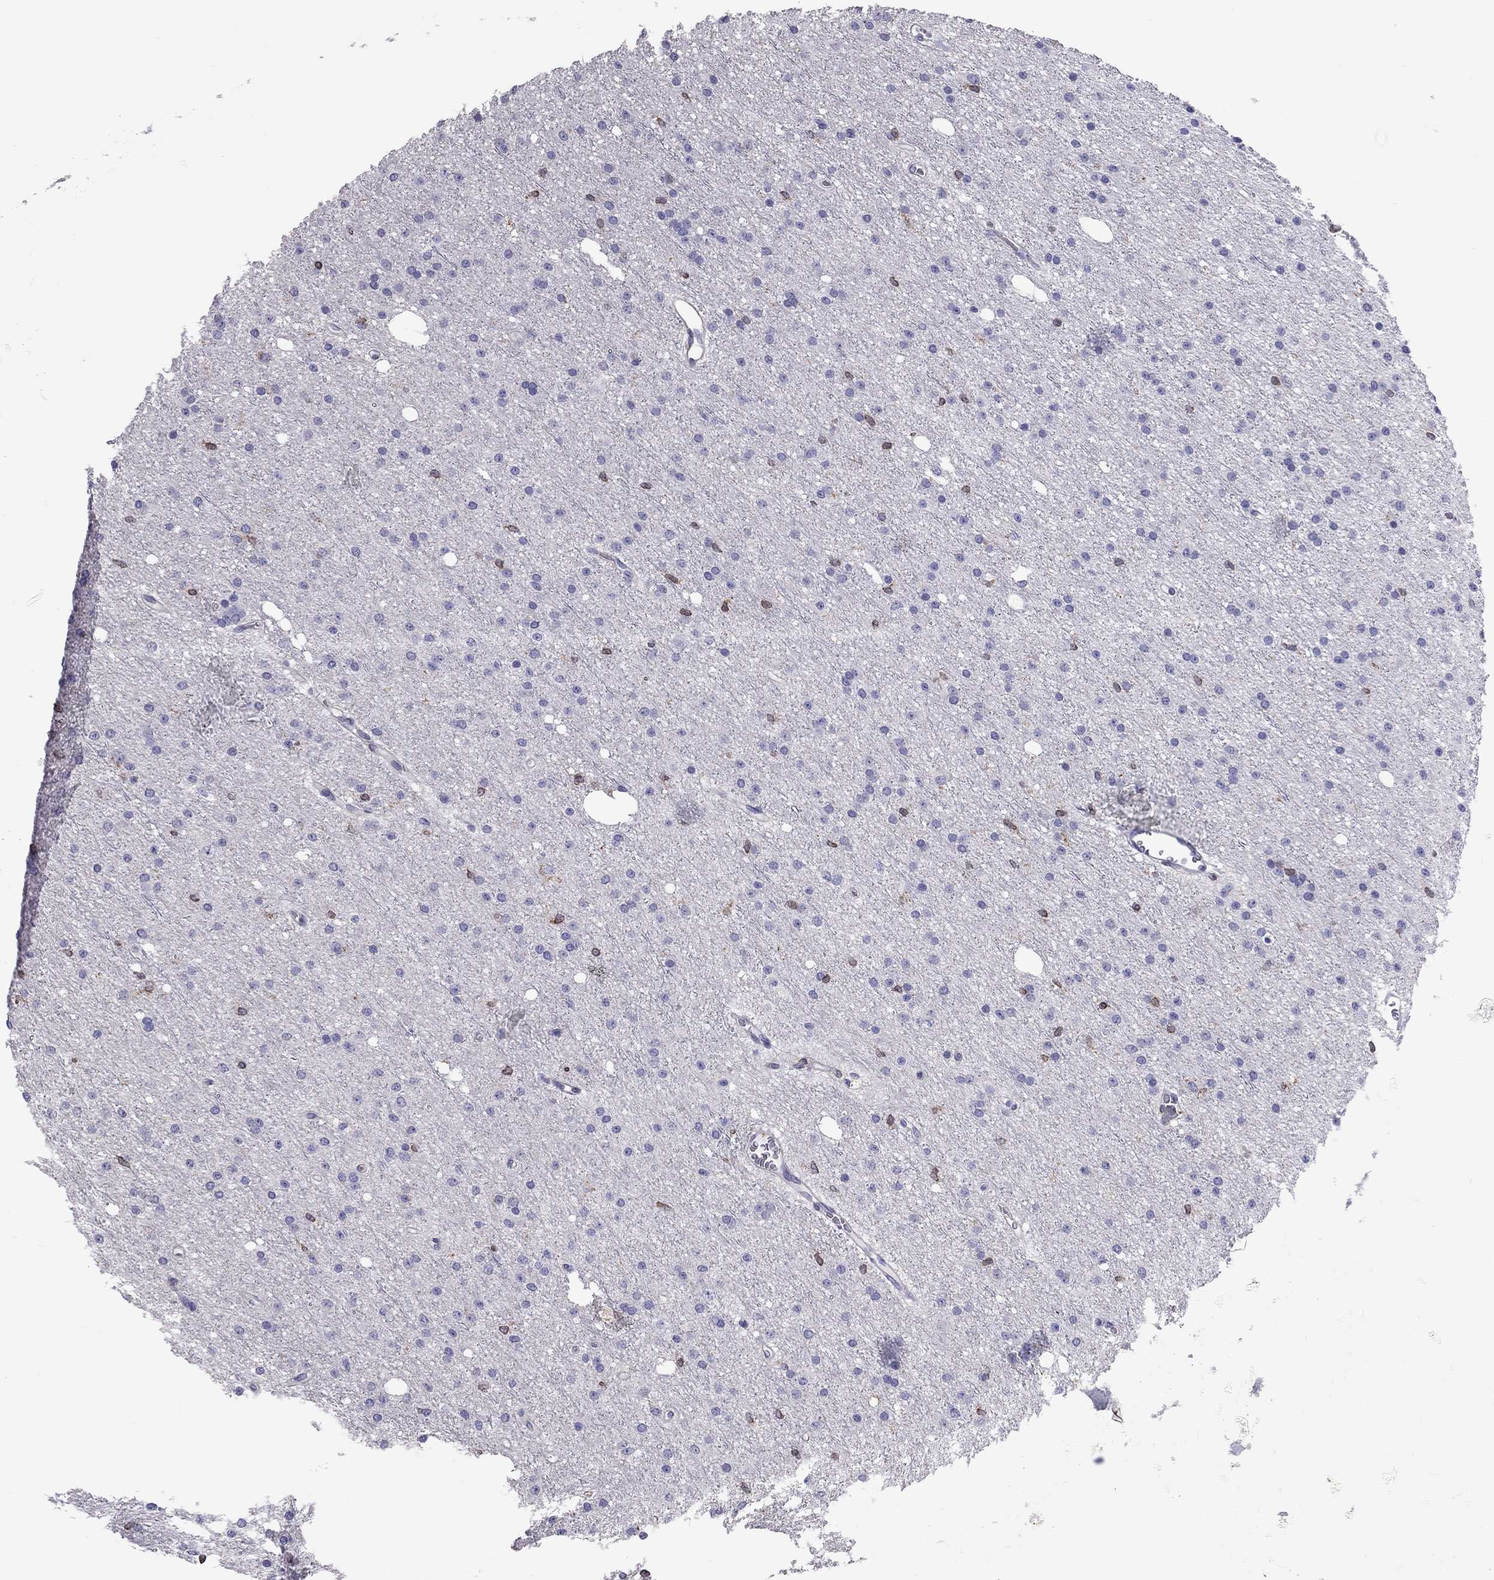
{"staining": {"intensity": "negative", "quantity": "none", "location": "none"}, "tissue": "glioma", "cell_type": "Tumor cells", "image_type": "cancer", "snomed": [{"axis": "morphology", "description": "Glioma, malignant, Low grade"}, {"axis": "topography", "description": "Brain"}], "caption": "An image of human glioma is negative for staining in tumor cells.", "gene": "ADORA2A", "patient": {"sex": "male", "age": 27}}